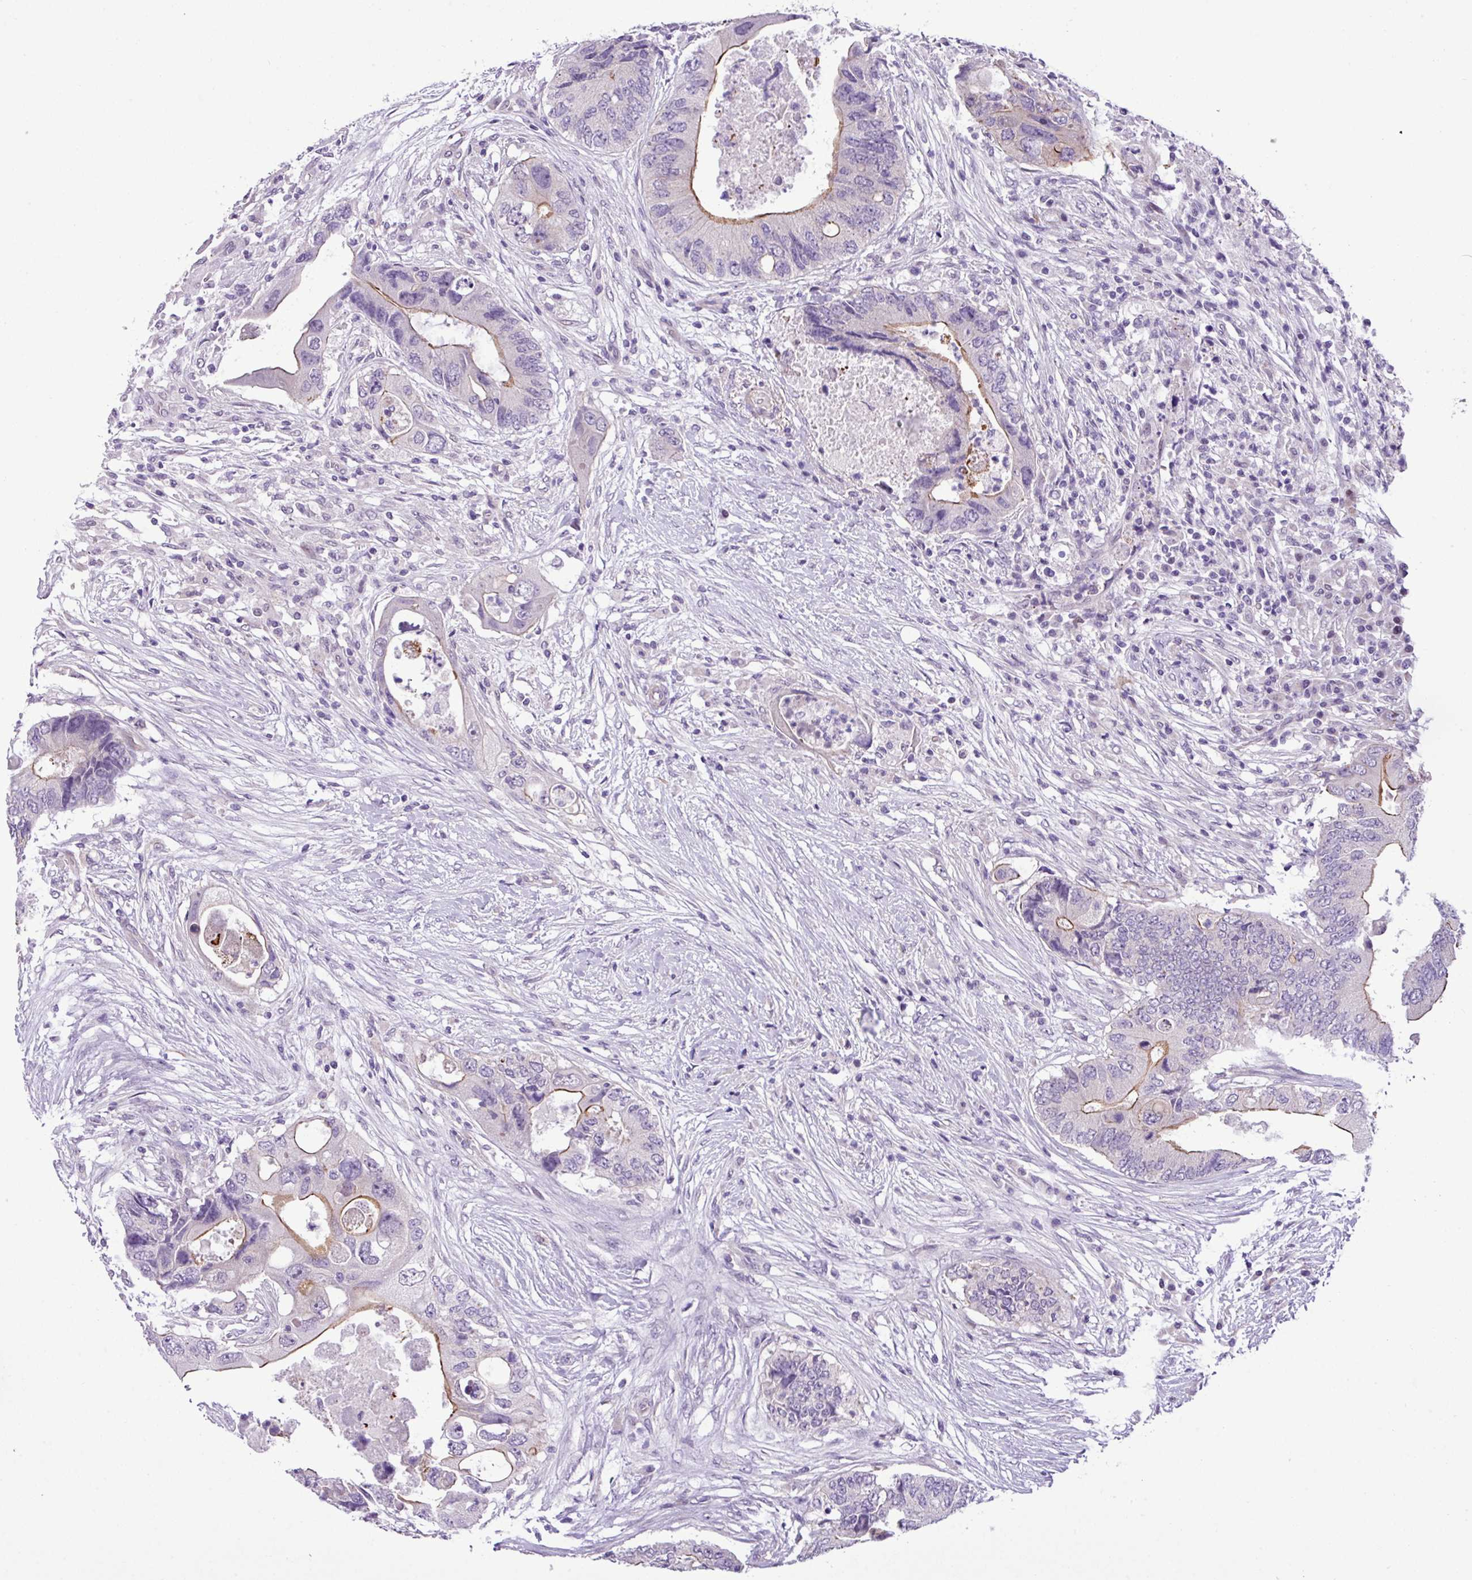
{"staining": {"intensity": "moderate", "quantity": ">75%", "location": "cytoplasmic/membranous"}, "tissue": "colorectal cancer", "cell_type": "Tumor cells", "image_type": "cancer", "snomed": [{"axis": "morphology", "description": "Adenocarcinoma, NOS"}, {"axis": "topography", "description": "Colon"}], "caption": "IHC image of neoplastic tissue: human adenocarcinoma (colorectal) stained using IHC reveals medium levels of moderate protein expression localized specifically in the cytoplasmic/membranous of tumor cells, appearing as a cytoplasmic/membranous brown color.", "gene": "YLPM1", "patient": {"sex": "male", "age": 71}}